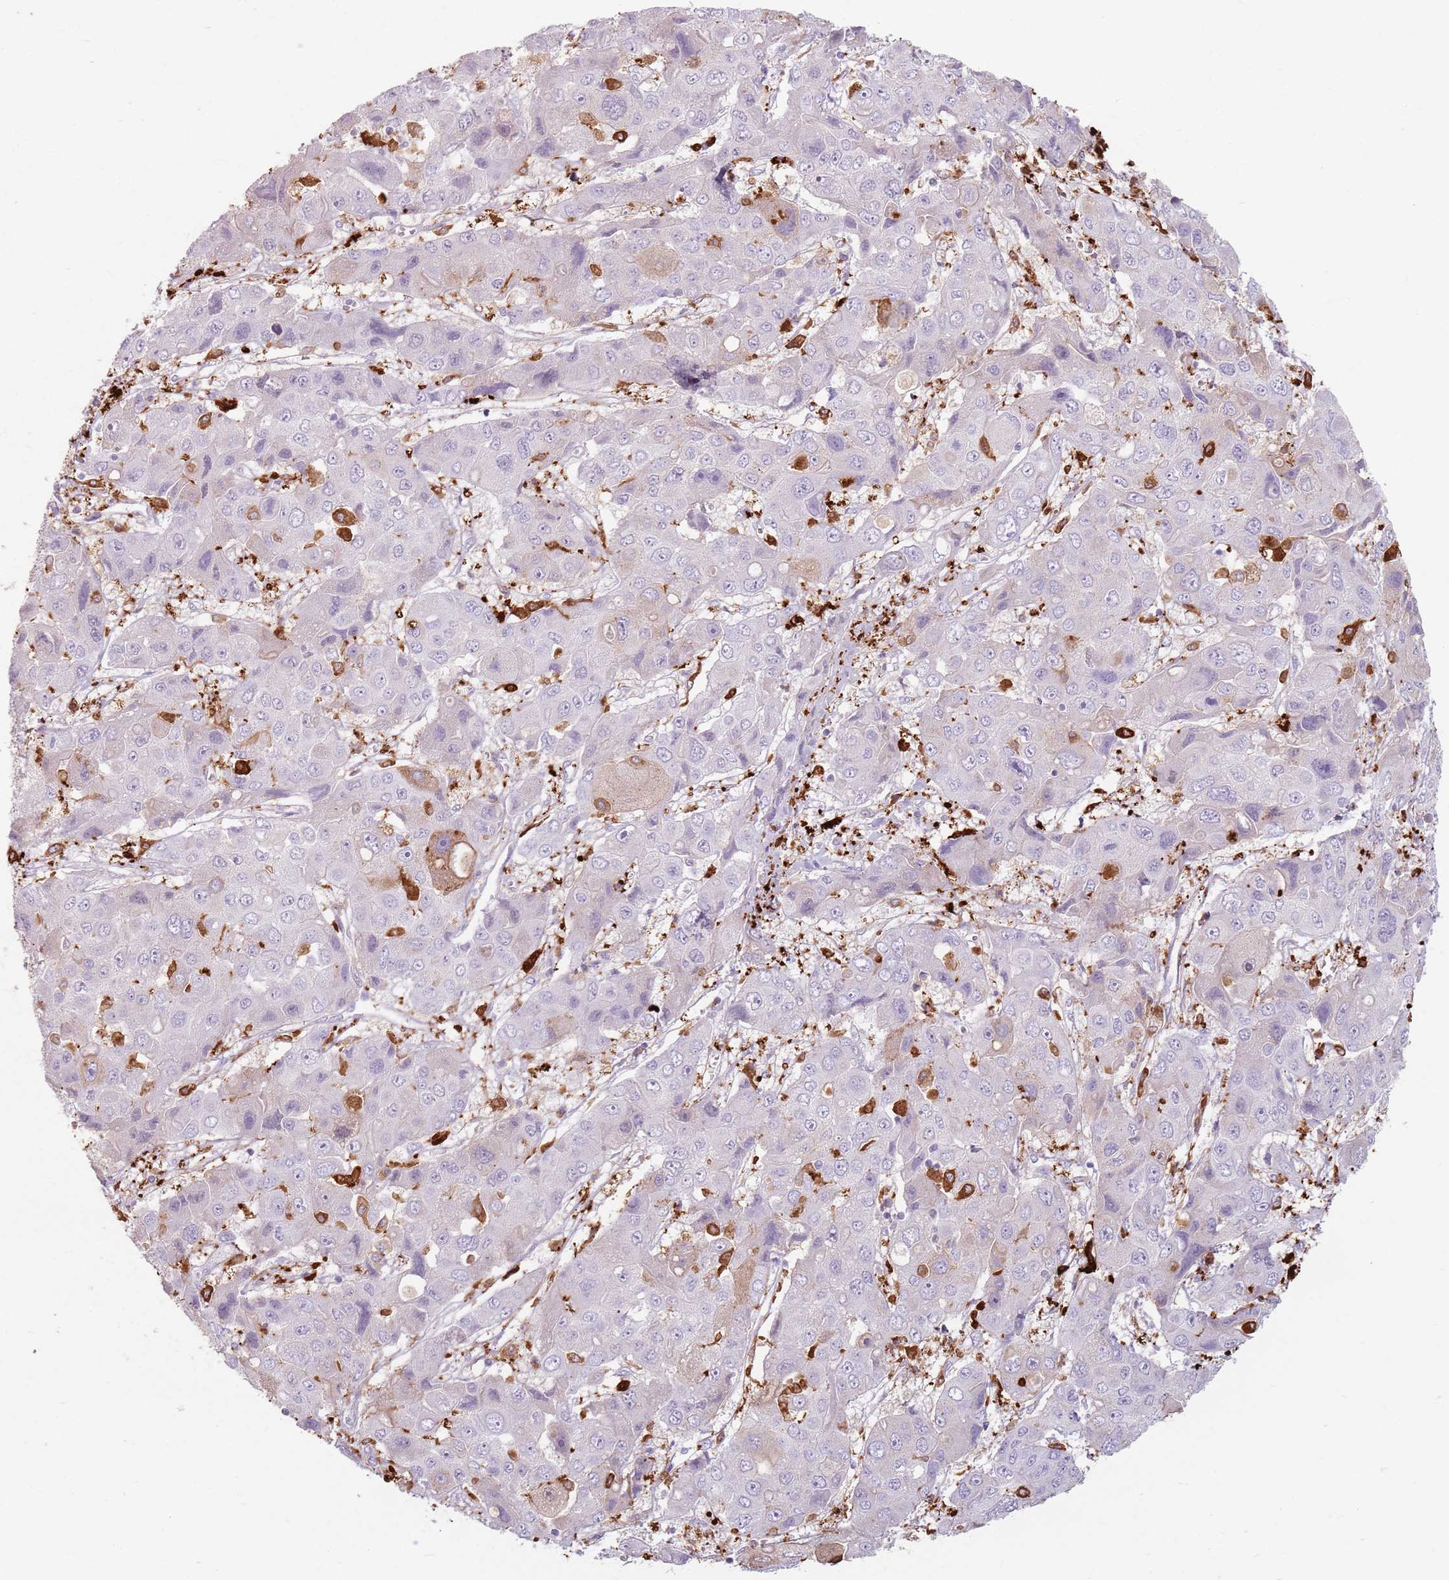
{"staining": {"intensity": "weak", "quantity": "<25%", "location": "cytoplasmic/membranous"}, "tissue": "liver cancer", "cell_type": "Tumor cells", "image_type": "cancer", "snomed": [{"axis": "morphology", "description": "Cholangiocarcinoma"}, {"axis": "topography", "description": "Liver"}], "caption": "Immunohistochemical staining of human liver cancer demonstrates no significant staining in tumor cells.", "gene": "GDPGP1", "patient": {"sex": "male", "age": 67}}